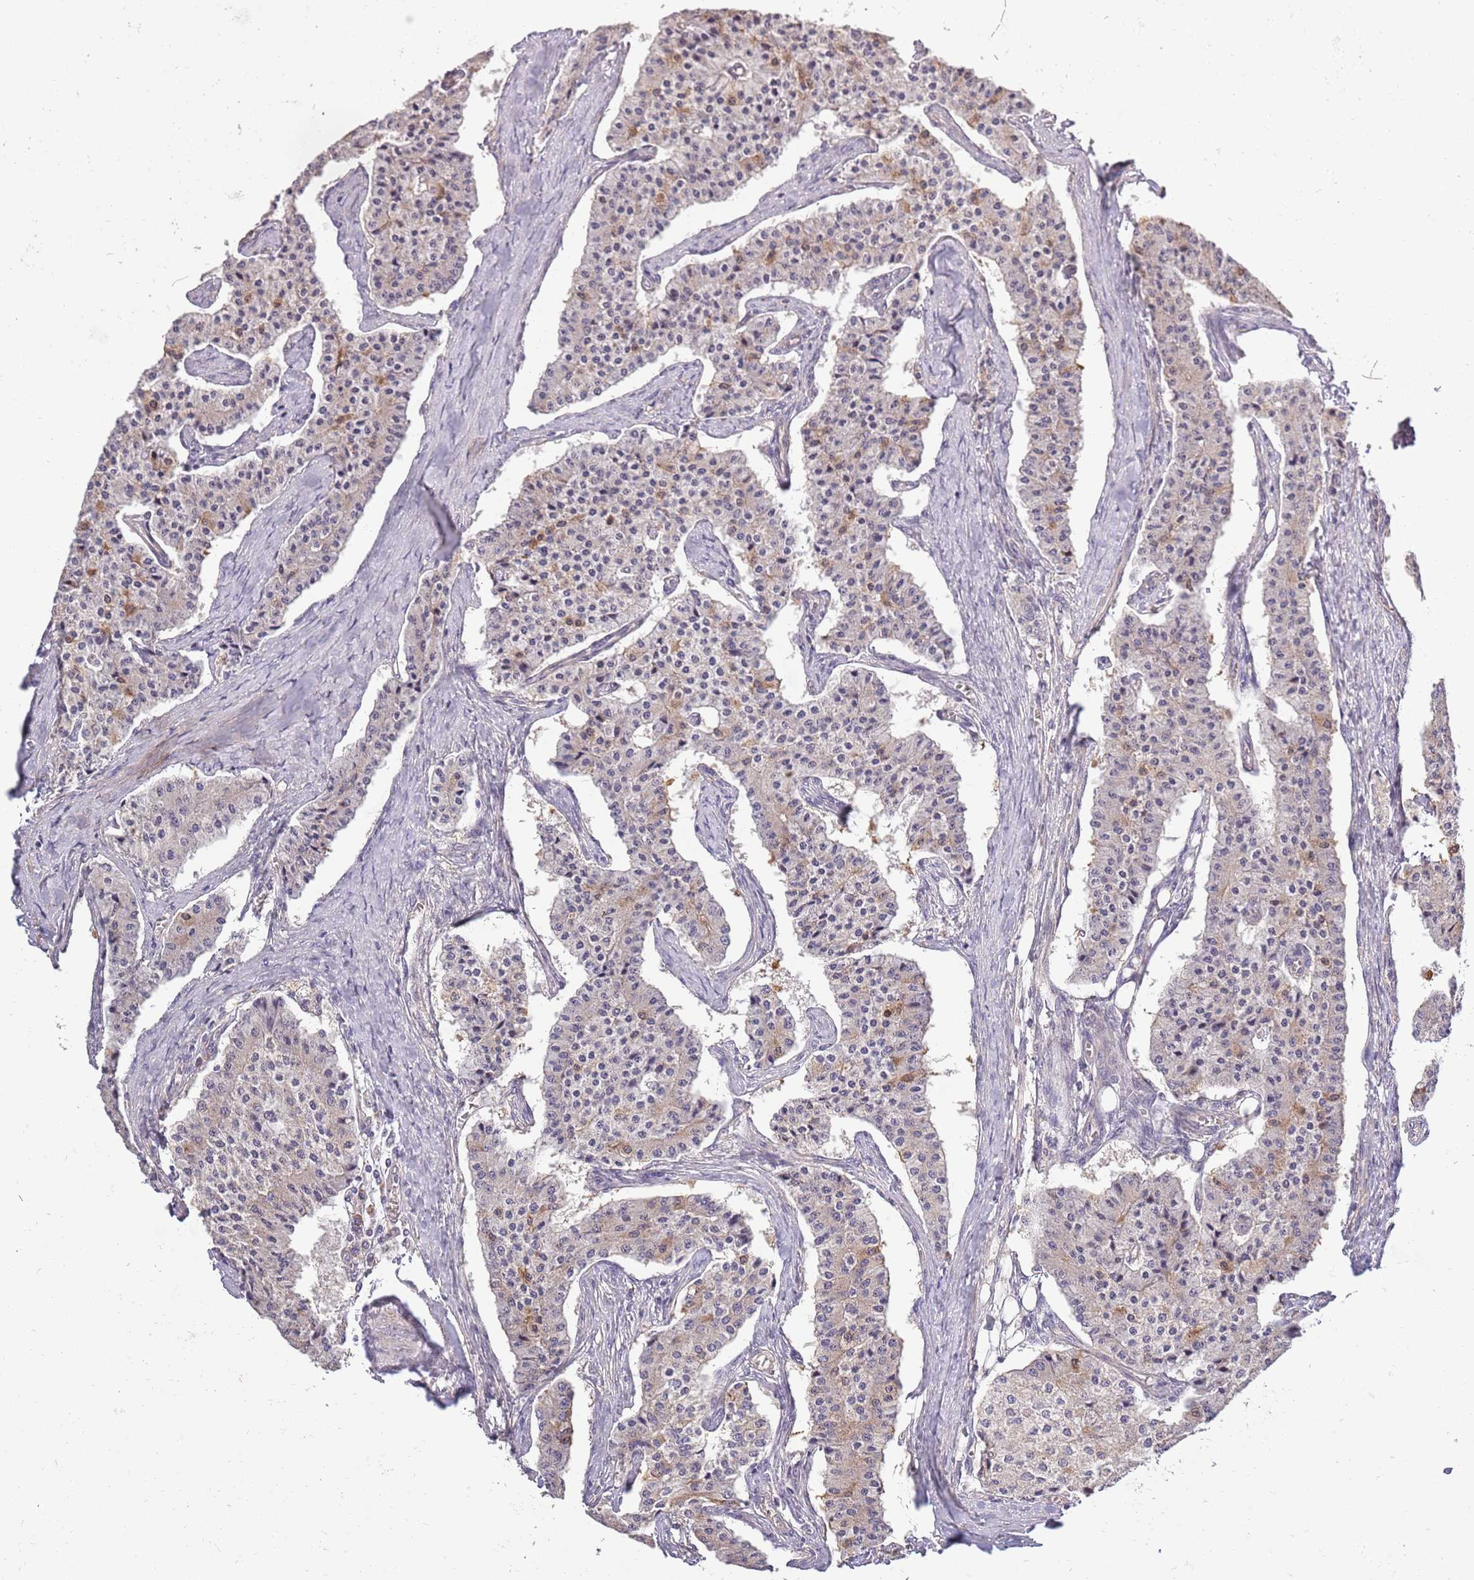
{"staining": {"intensity": "moderate", "quantity": "<25%", "location": "cytoplasmic/membranous"}, "tissue": "carcinoid", "cell_type": "Tumor cells", "image_type": "cancer", "snomed": [{"axis": "morphology", "description": "Carcinoid, malignant, NOS"}, {"axis": "topography", "description": "Colon"}], "caption": "DAB immunohistochemical staining of human carcinoid reveals moderate cytoplasmic/membranous protein staining in approximately <25% of tumor cells.", "gene": "LIPJ", "patient": {"sex": "female", "age": 52}}